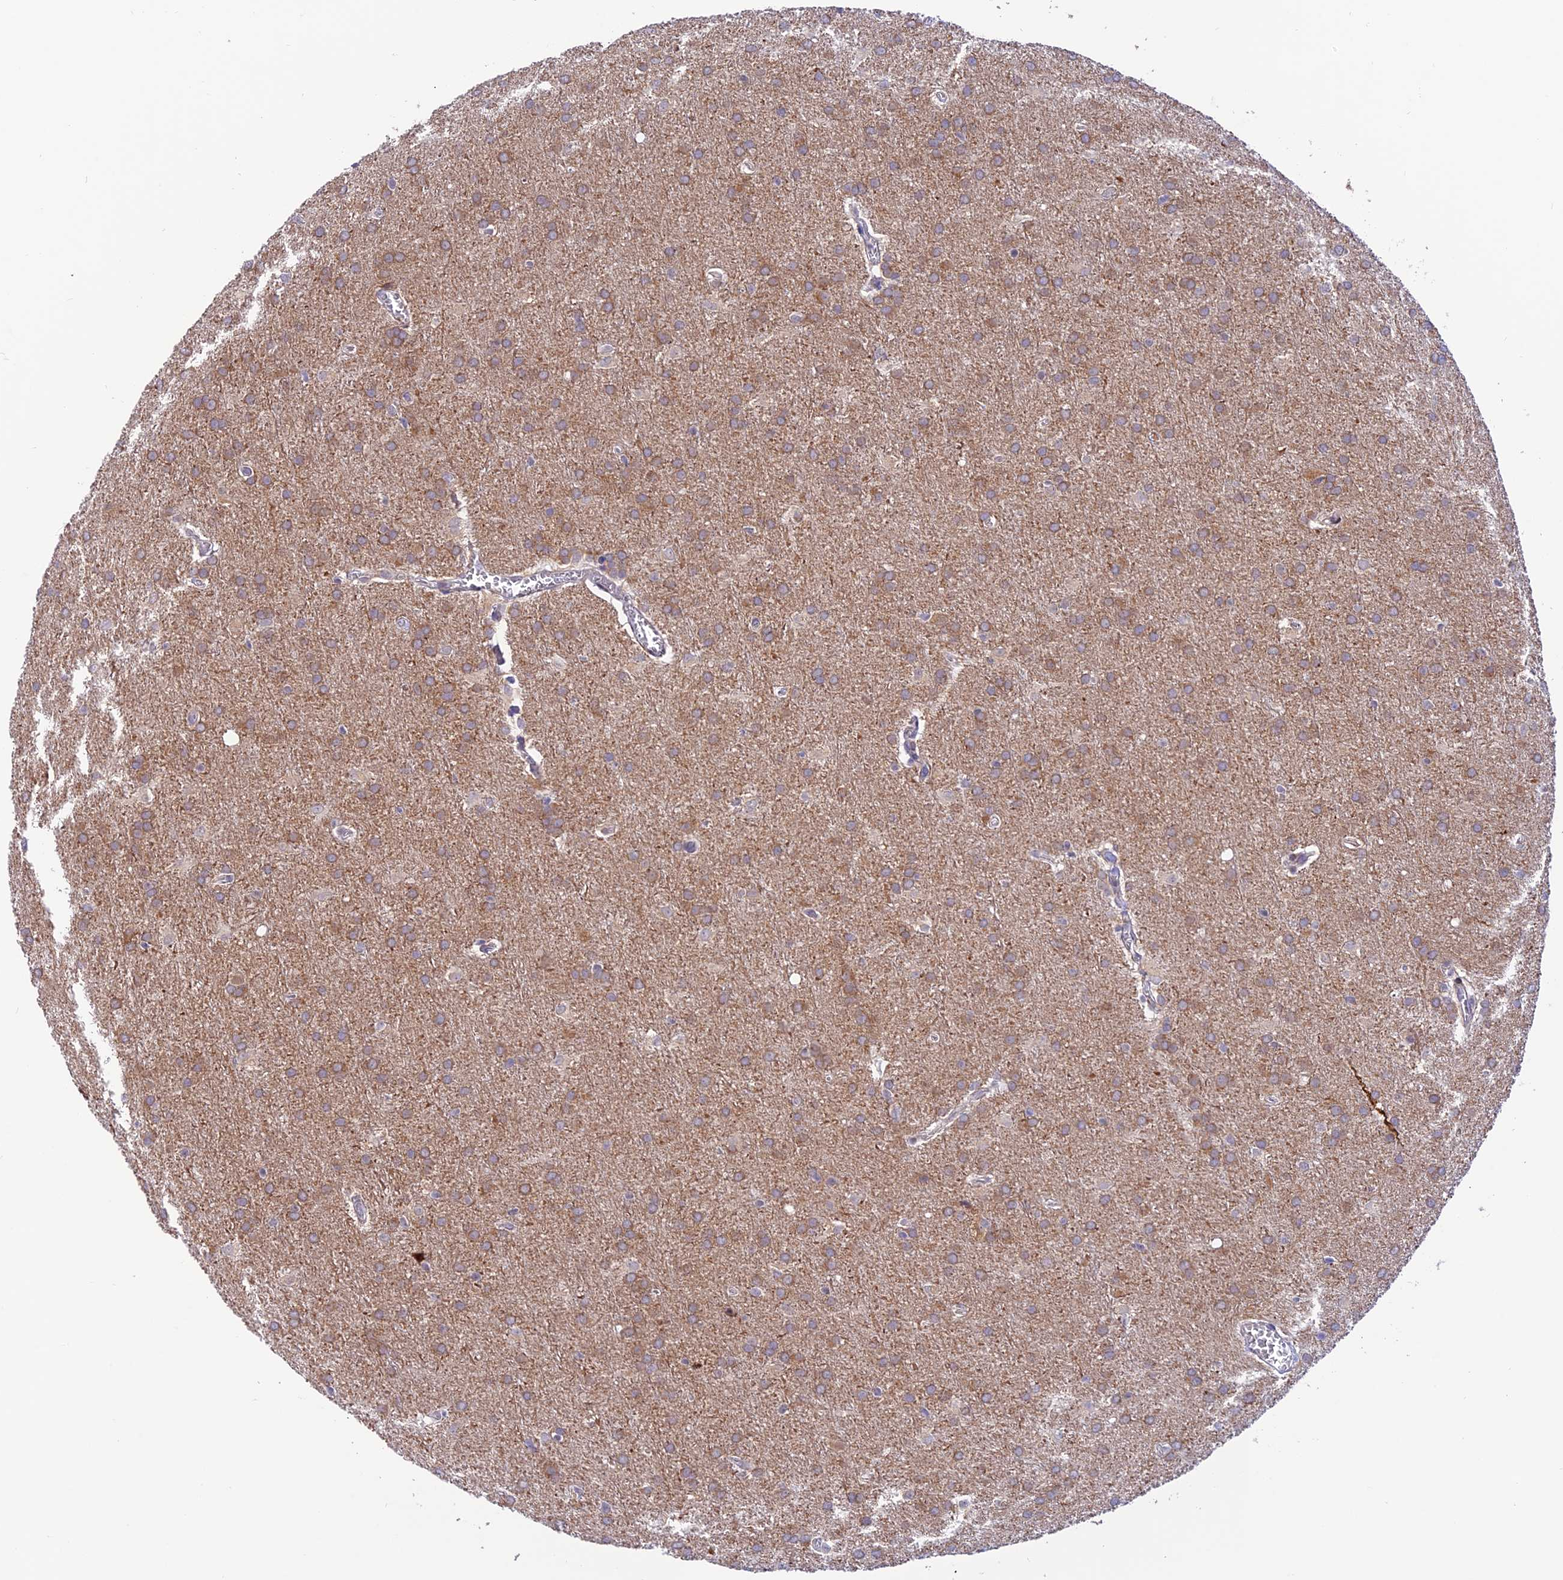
{"staining": {"intensity": "weak", "quantity": "25%-75%", "location": "cytoplasmic/membranous"}, "tissue": "glioma", "cell_type": "Tumor cells", "image_type": "cancer", "snomed": [{"axis": "morphology", "description": "Glioma, malignant, Low grade"}, {"axis": "topography", "description": "Brain"}], "caption": "A micrograph of low-grade glioma (malignant) stained for a protein shows weak cytoplasmic/membranous brown staining in tumor cells.", "gene": "WDR55", "patient": {"sex": "female", "age": 32}}